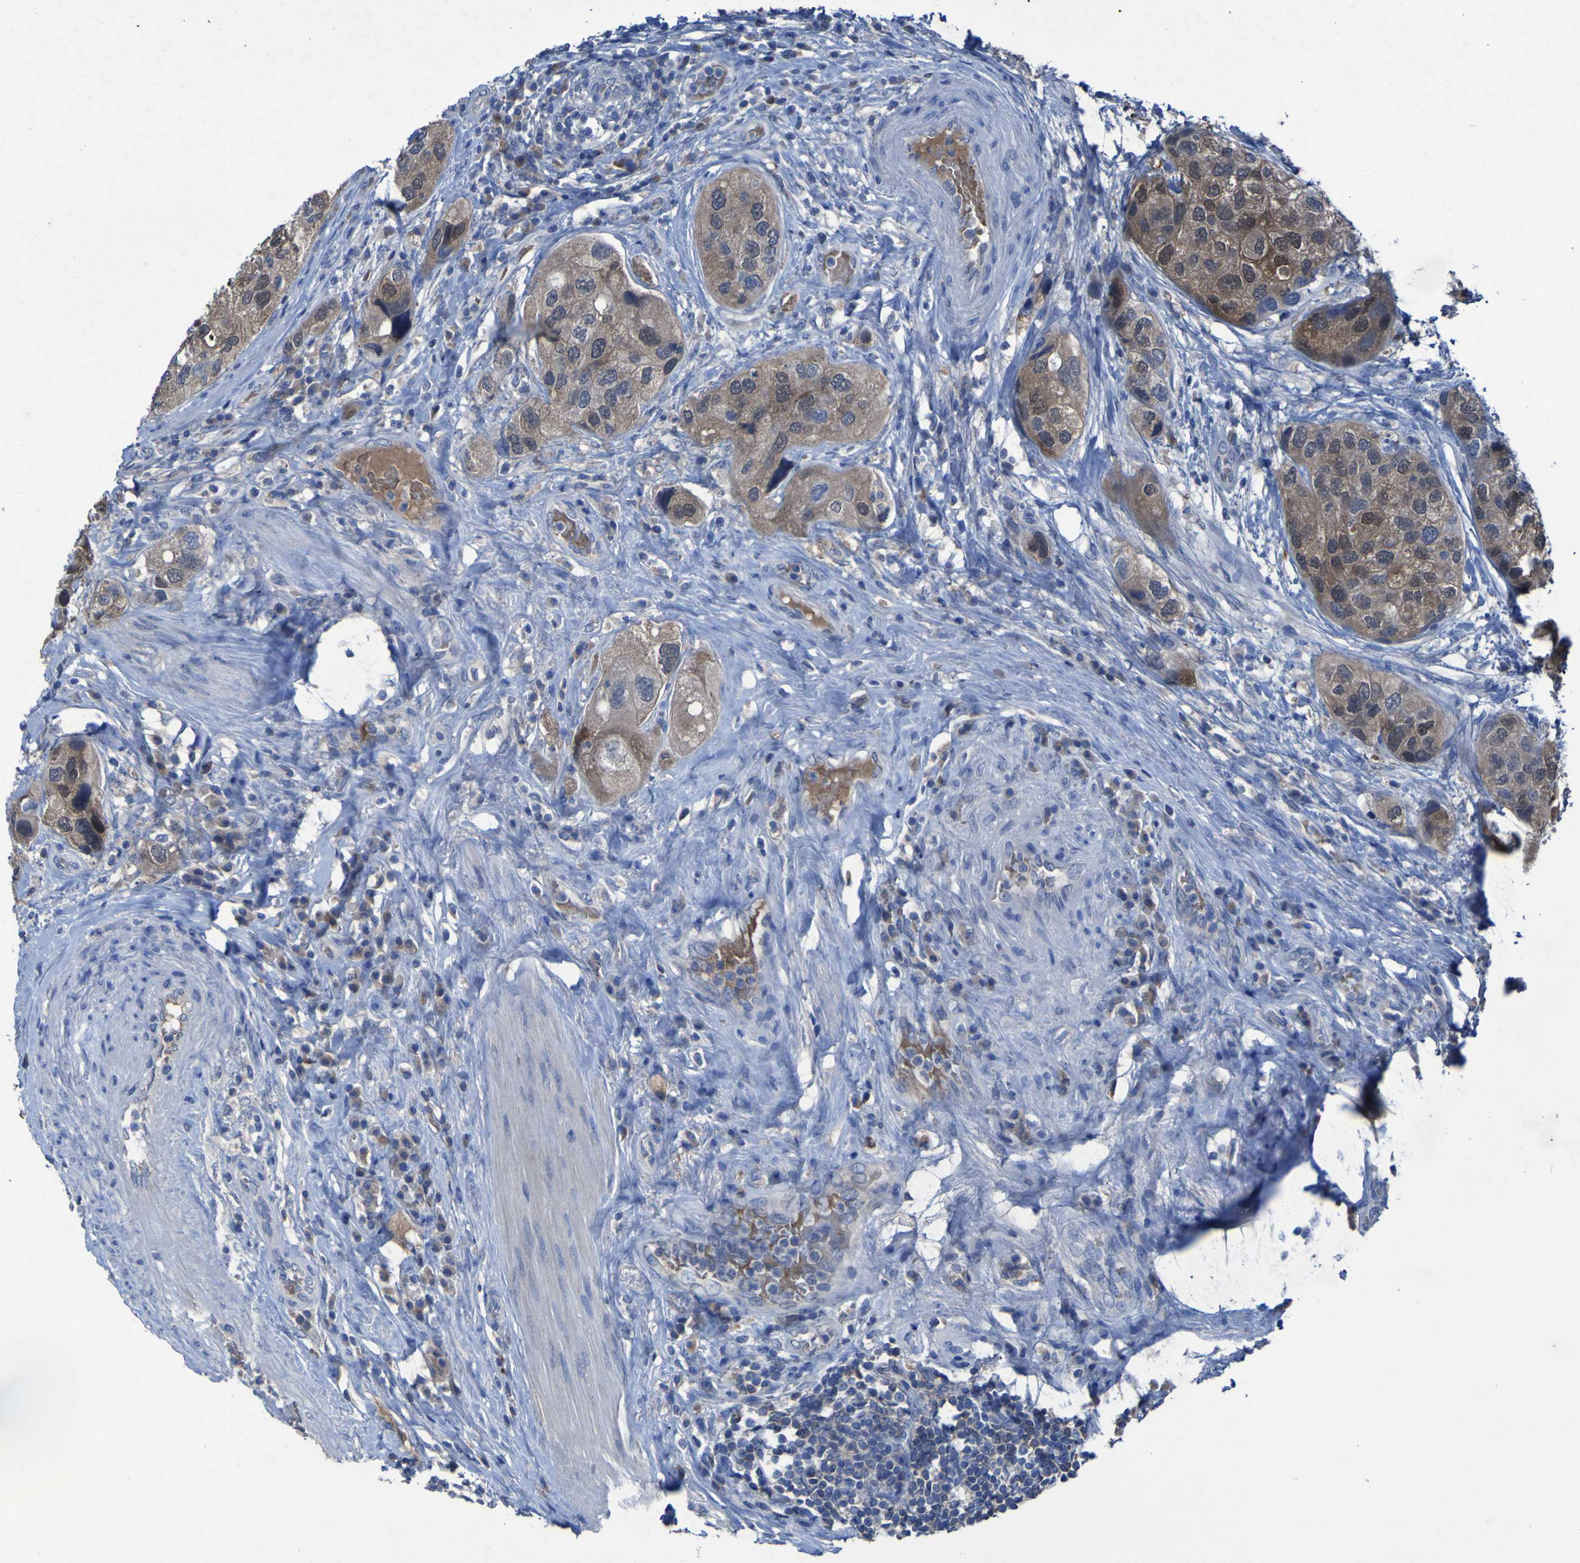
{"staining": {"intensity": "moderate", "quantity": ">75%", "location": "cytoplasmic/membranous"}, "tissue": "urothelial cancer", "cell_type": "Tumor cells", "image_type": "cancer", "snomed": [{"axis": "morphology", "description": "Urothelial carcinoma, High grade"}, {"axis": "topography", "description": "Urinary bladder"}], "caption": "Immunohistochemical staining of human urothelial carcinoma (high-grade) exhibits medium levels of moderate cytoplasmic/membranous protein positivity in approximately >75% of tumor cells. (DAB (3,3'-diaminobenzidine) = brown stain, brightfield microscopy at high magnification).", "gene": "SGK2", "patient": {"sex": "female", "age": 64}}